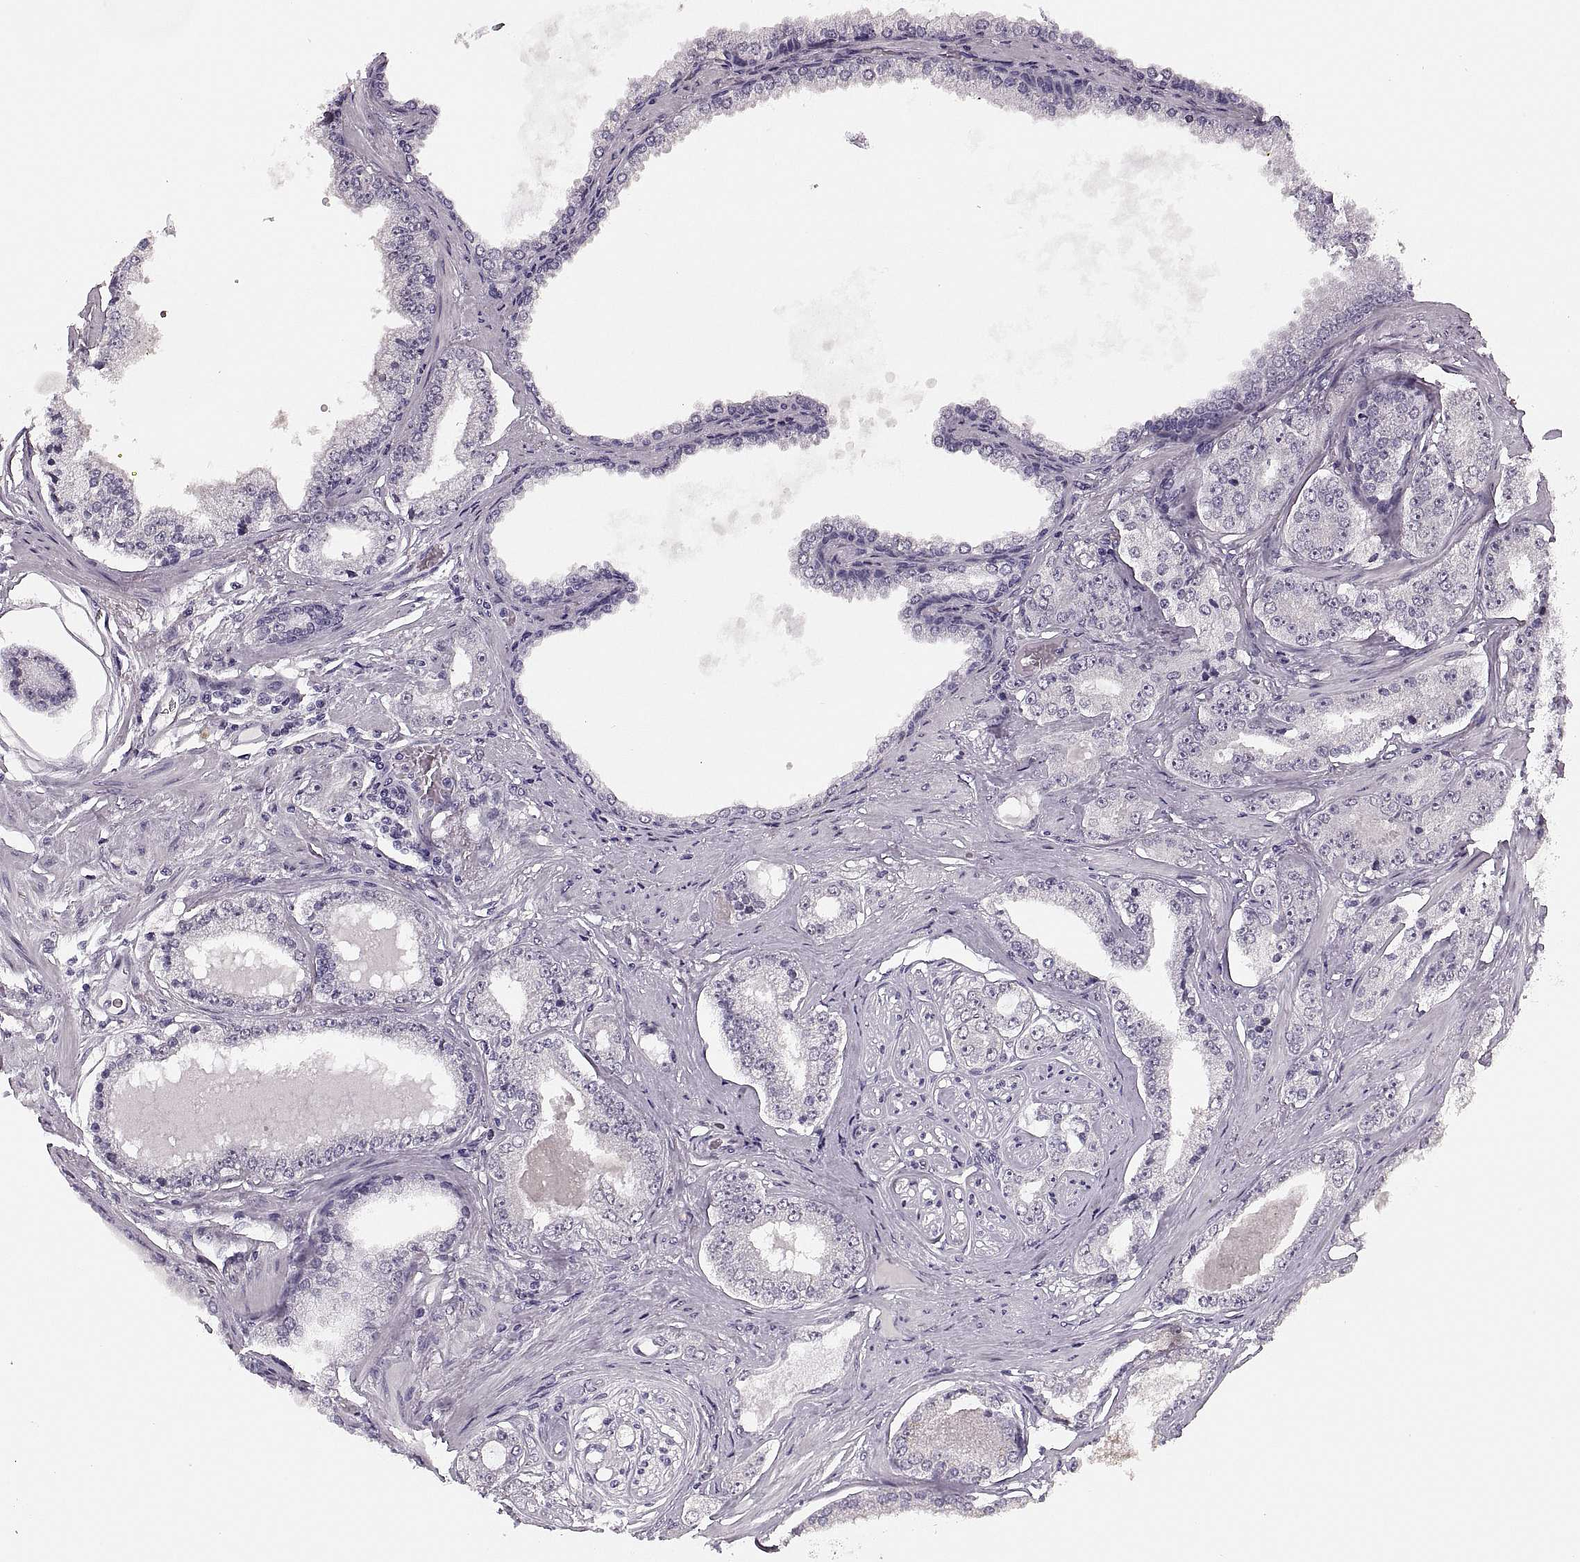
{"staining": {"intensity": "negative", "quantity": "none", "location": "none"}, "tissue": "prostate cancer", "cell_type": "Tumor cells", "image_type": "cancer", "snomed": [{"axis": "morphology", "description": "Adenocarcinoma, NOS"}, {"axis": "topography", "description": "Prostate"}], "caption": "The IHC photomicrograph has no significant positivity in tumor cells of prostate cancer (adenocarcinoma) tissue.", "gene": "PAGE5", "patient": {"sex": "male", "age": 64}}